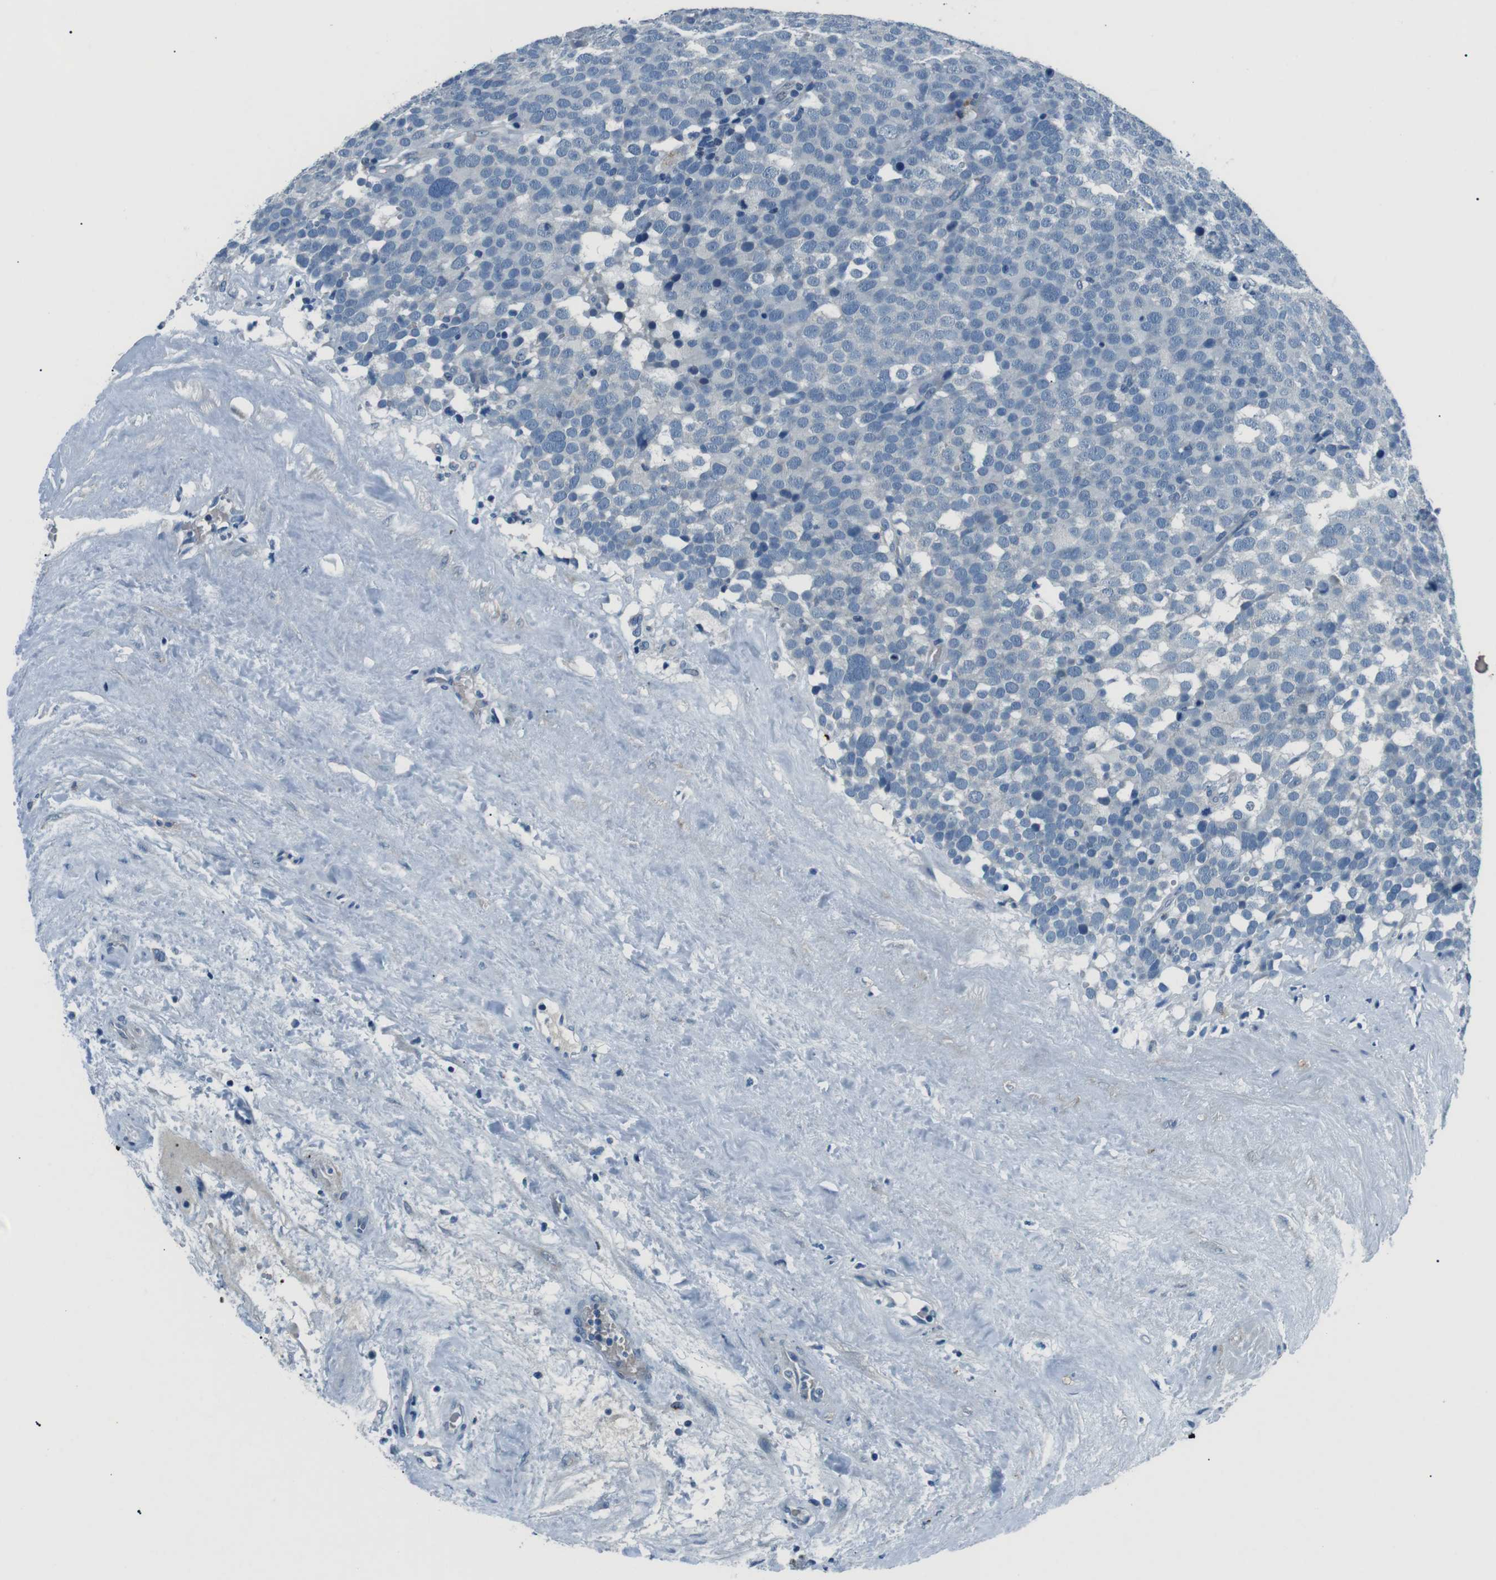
{"staining": {"intensity": "negative", "quantity": "none", "location": "none"}, "tissue": "testis cancer", "cell_type": "Tumor cells", "image_type": "cancer", "snomed": [{"axis": "morphology", "description": "Seminoma, NOS"}, {"axis": "topography", "description": "Testis"}], "caption": "This is a histopathology image of immunohistochemistry staining of testis cancer, which shows no expression in tumor cells. (Stains: DAB immunohistochemistry (IHC) with hematoxylin counter stain, Microscopy: brightfield microscopy at high magnification).", "gene": "ST6GAL1", "patient": {"sex": "male", "age": 71}}